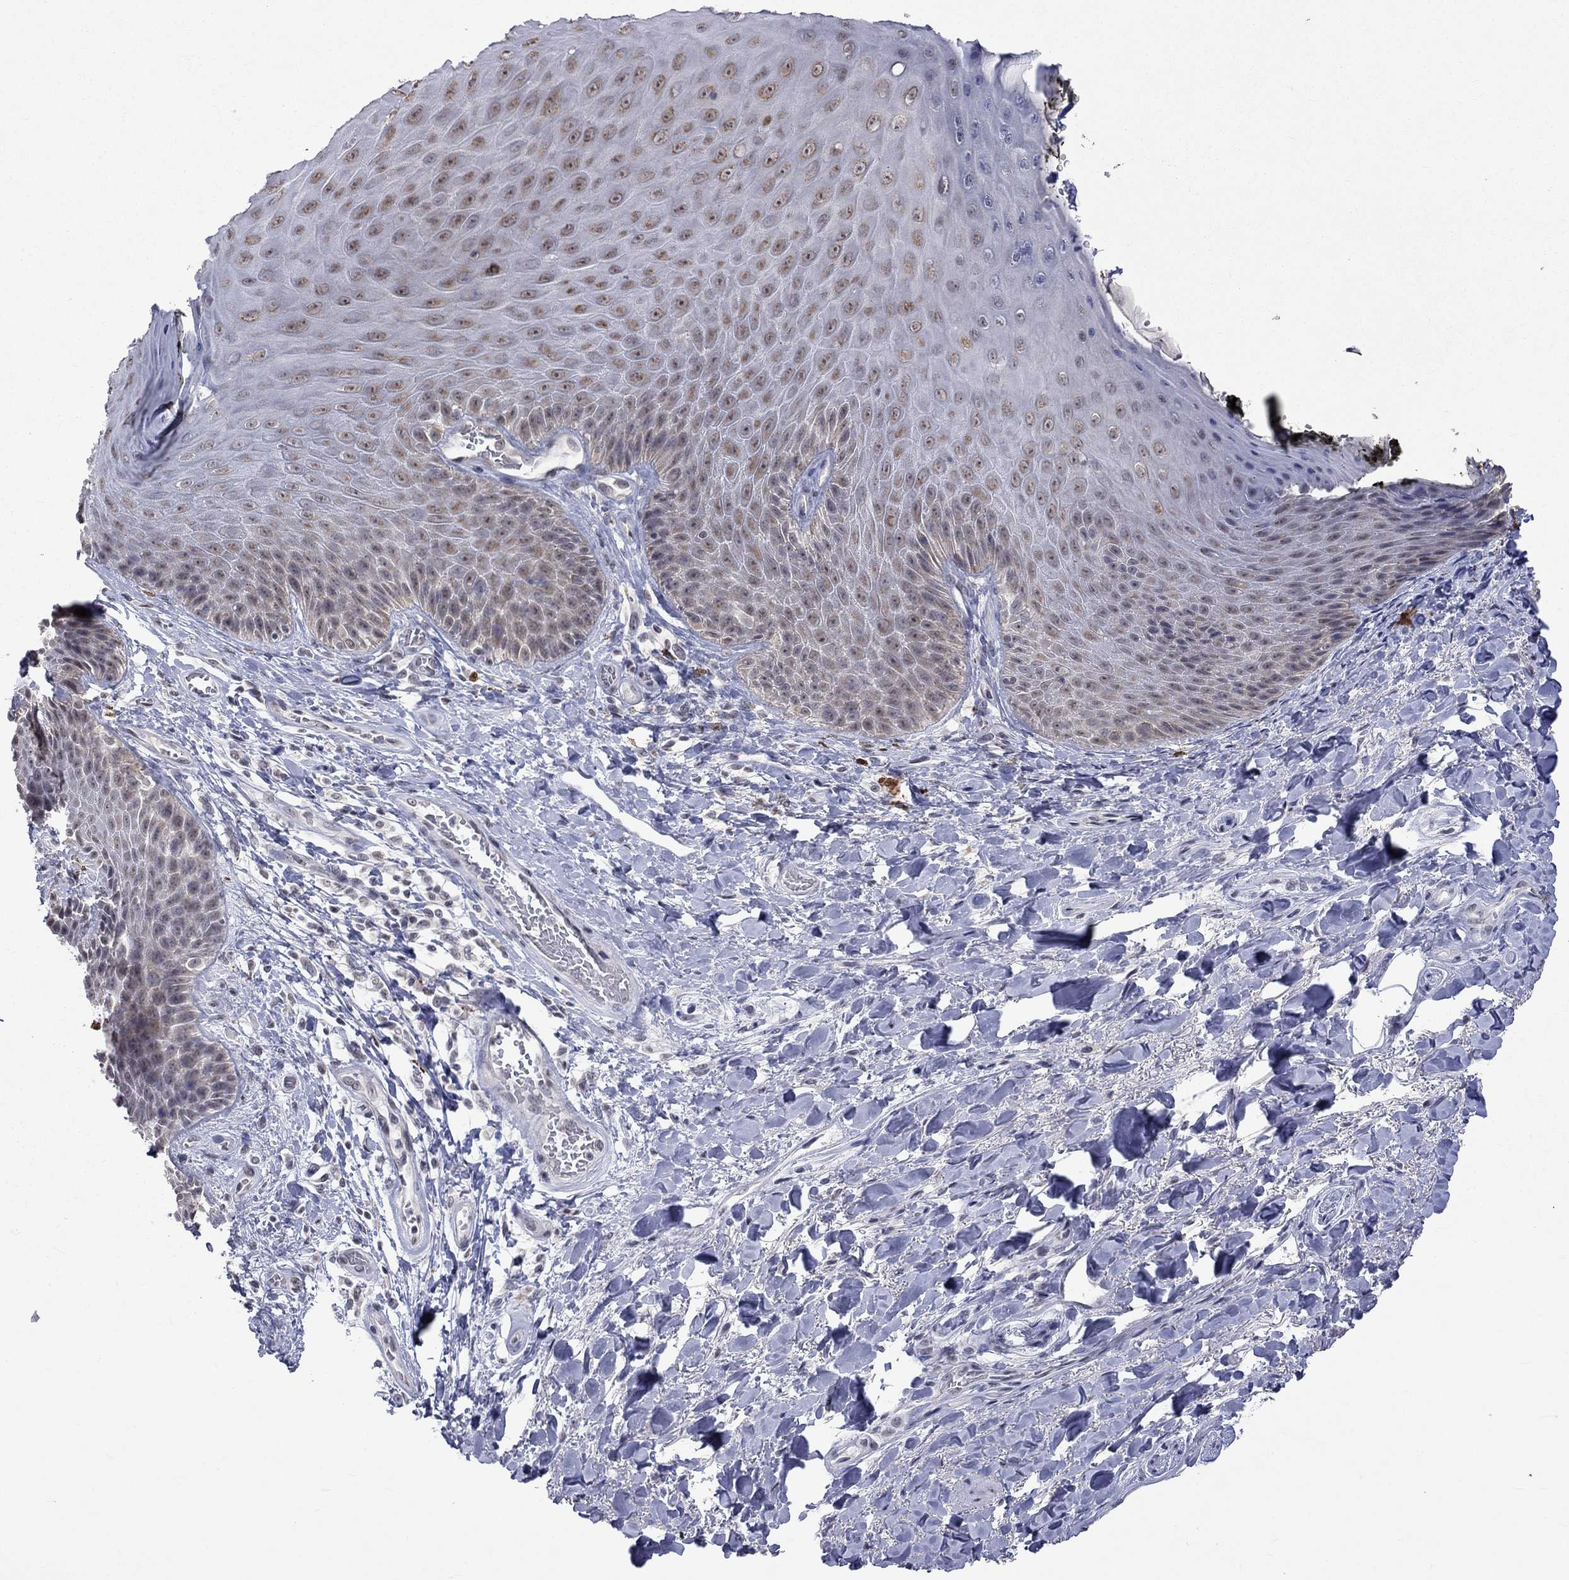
{"staining": {"intensity": "moderate", "quantity": "25%-75%", "location": "nuclear"}, "tissue": "skin", "cell_type": "Epidermal cells", "image_type": "normal", "snomed": [{"axis": "morphology", "description": "Normal tissue, NOS"}, {"axis": "topography", "description": "Anal"}, {"axis": "topography", "description": "Peripheral nerve tissue"}], "caption": "A medium amount of moderate nuclear staining is present in about 25%-75% of epidermal cells in benign skin. (DAB IHC with brightfield microscopy, high magnification).", "gene": "TMEM143", "patient": {"sex": "male", "age": 53}}